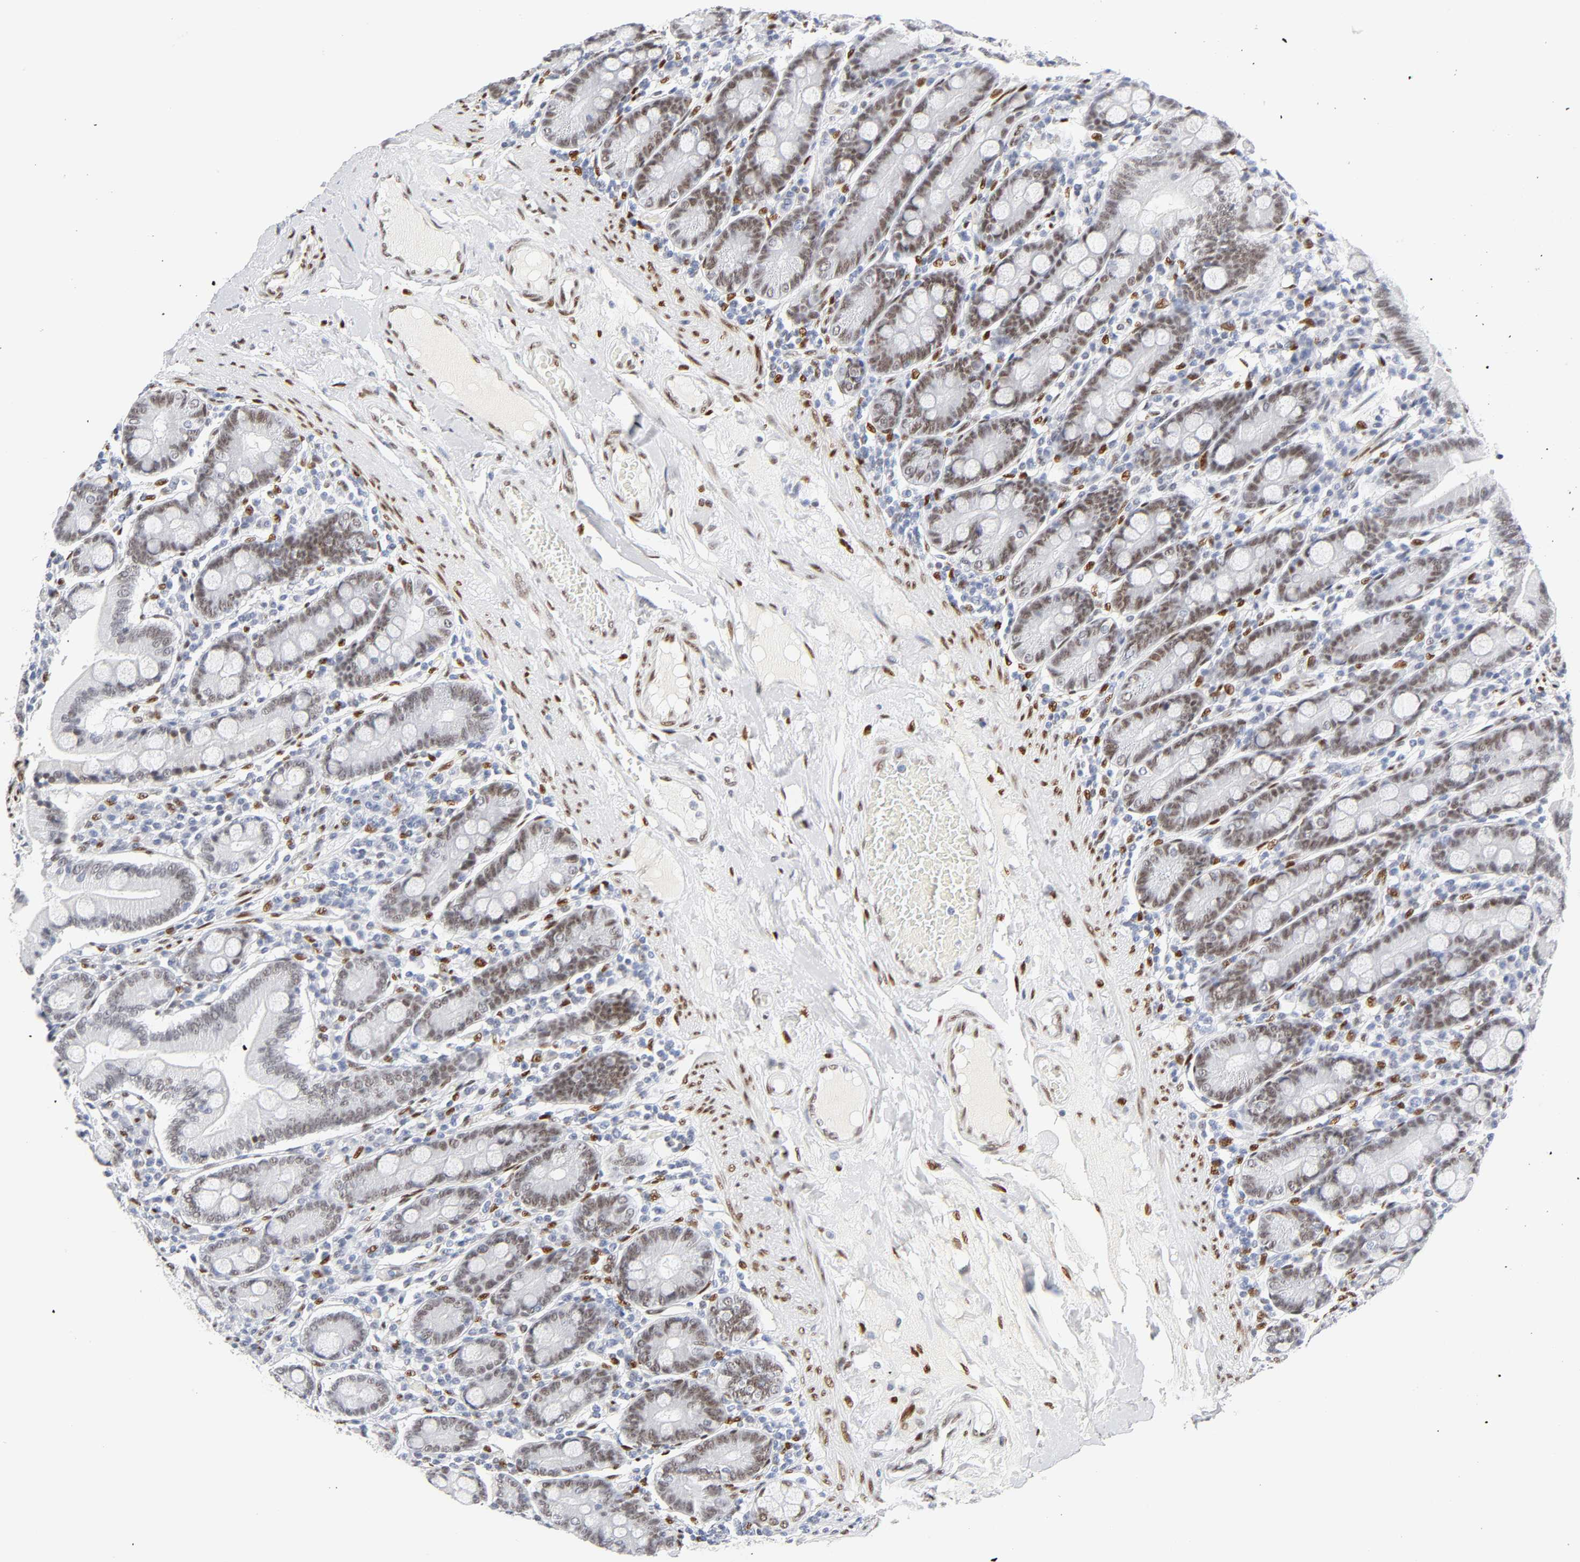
{"staining": {"intensity": "weak", "quantity": ">75%", "location": "nuclear"}, "tissue": "duodenum", "cell_type": "Glandular cells", "image_type": "normal", "snomed": [{"axis": "morphology", "description": "Normal tissue, NOS"}, {"axis": "topography", "description": "Duodenum"}], "caption": "Duodenum stained for a protein (brown) demonstrates weak nuclear positive positivity in approximately >75% of glandular cells.", "gene": "NFIC", "patient": {"sex": "male", "age": 50}}